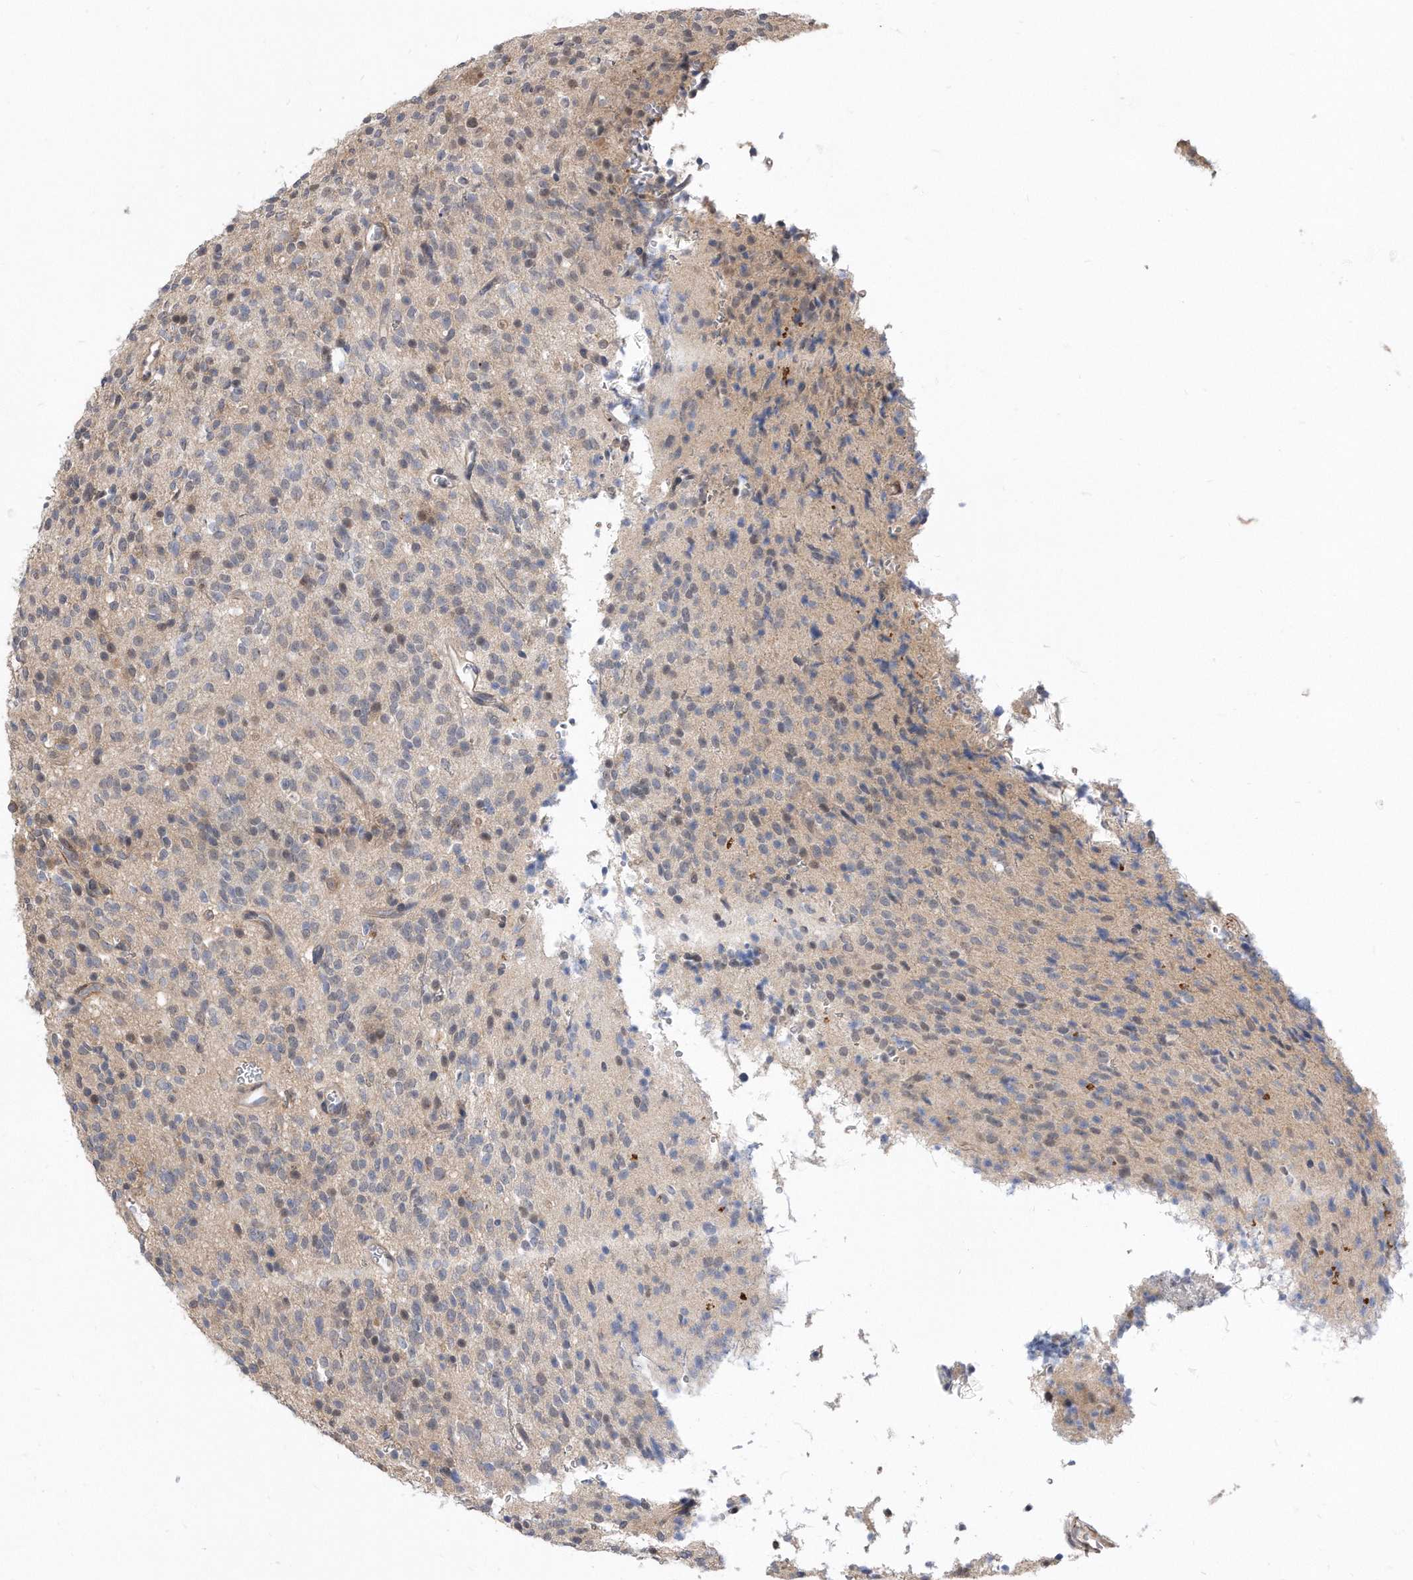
{"staining": {"intensity": "moderate", "quantity": "<25%", "location": "cytoplasmic/membranous,nuclear"}, "tissue": "glioma", "cell_type": "Tumor cells", "image_type": "cancer", "snomed": [{"axis": "morphology", "description": "Glioma, malignant, High grade"}, {"axis": "topography", "description": "Brain"}], "caption": "Moderate cytoplasmic/membranous and nuclear staining is identified in about <25% of tumor cells in malignant high-grade glioma. The staining was performed using DAB to visualize the protein expression in brown, while the nuclei were stained in blue with hematoxylin (Magnification: 20x).", "gene": "TCP1", "patient": {"sex": "male", "age": 34}}